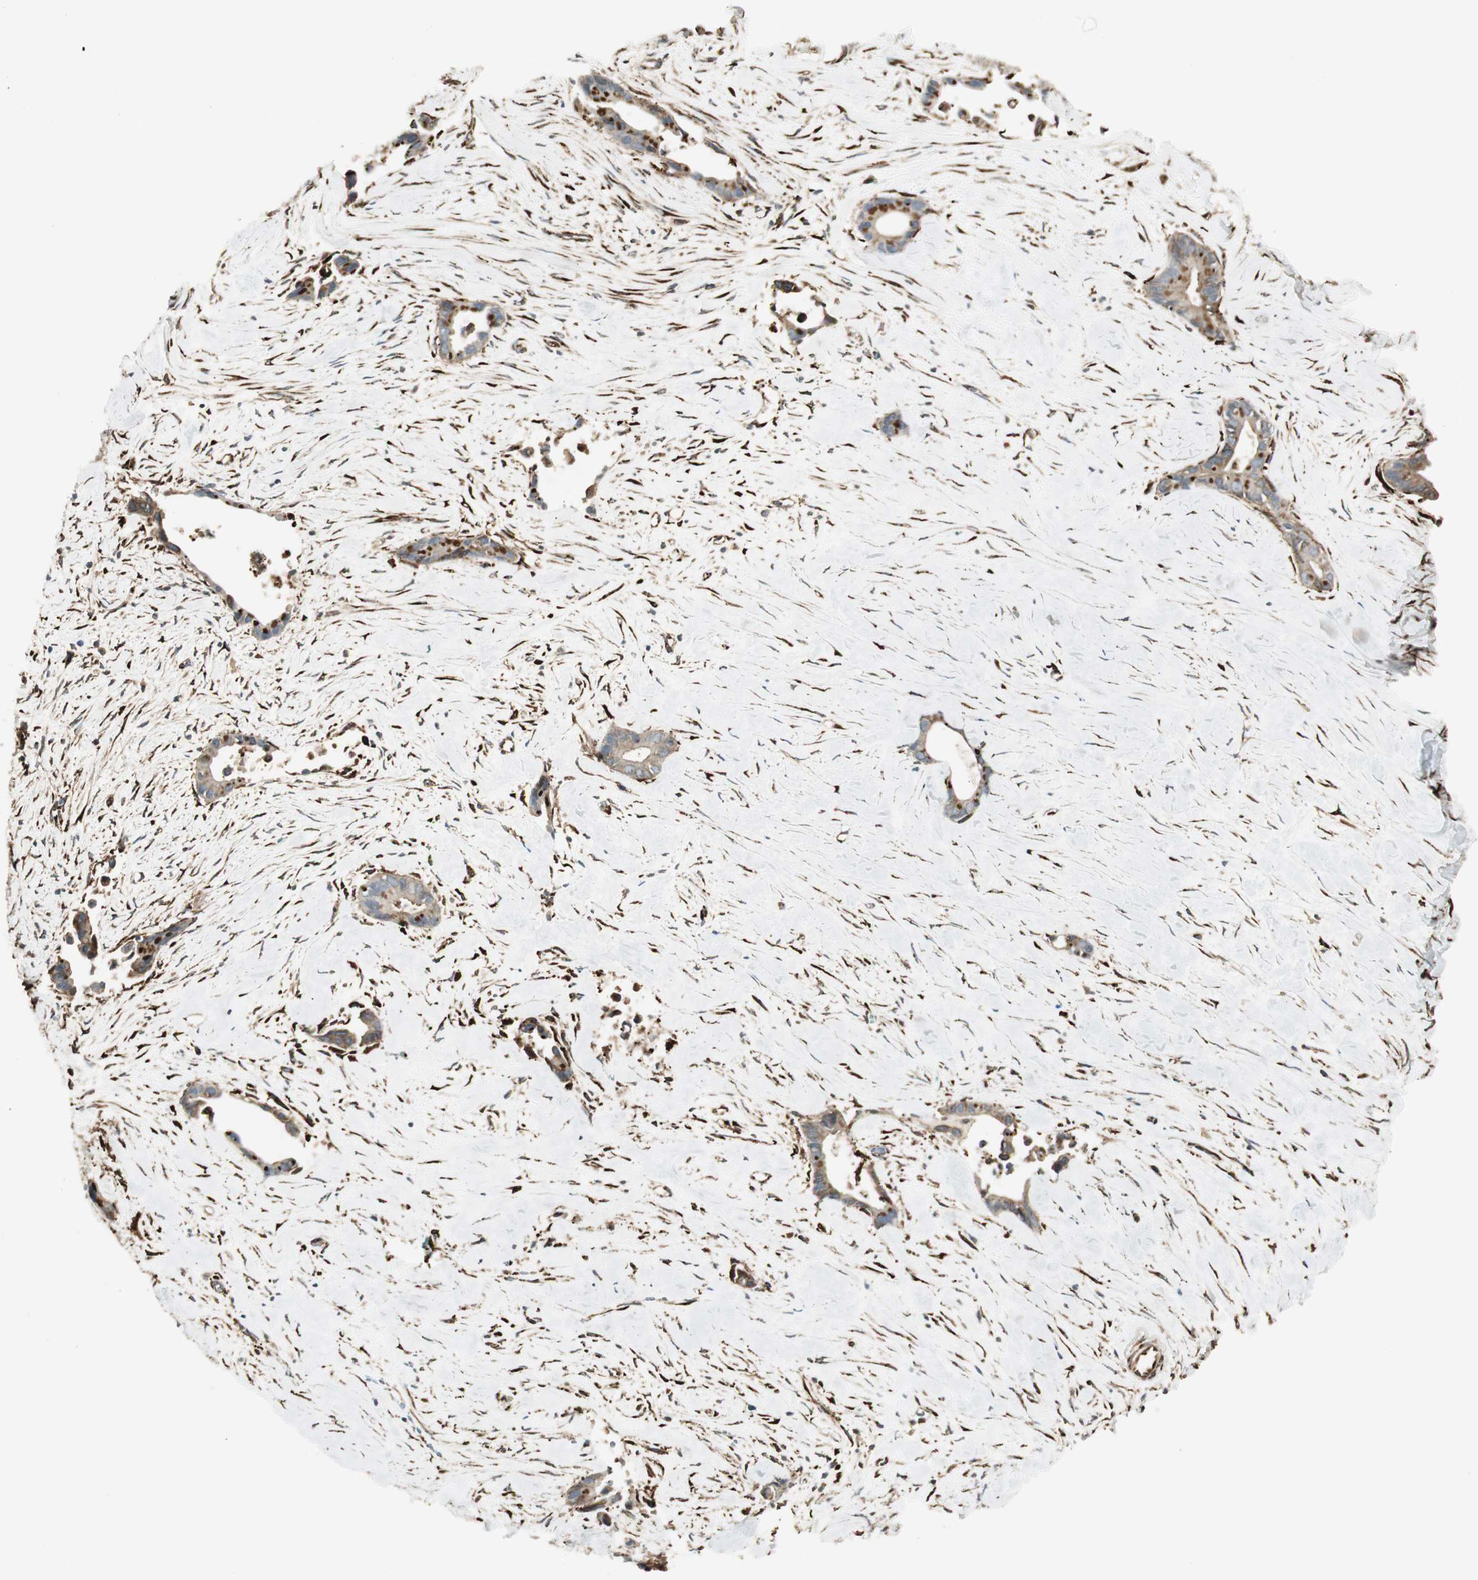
{"staining": {"intensity": "moderate", "quantity": ">75%", "location": "cytoplasmic/membranous"}, "tissue": "liver cancer", "cell_type": "Tumor cells", "image_type": "cancer", "snomed": [{"axis": "morphology", "description": "Cholangiocarcinoma"}, {"axis": "topography", "description": "Liver"}], "caption": "High-power microscopy captured an IHC photomicrograph of liver cholangiocarcinoma, revealing moderate cytoplasmic/membranous expression in about >75% of tumor cells.", "gene": "PRKG1", "patient": {"sex": "female", "age": 55}}